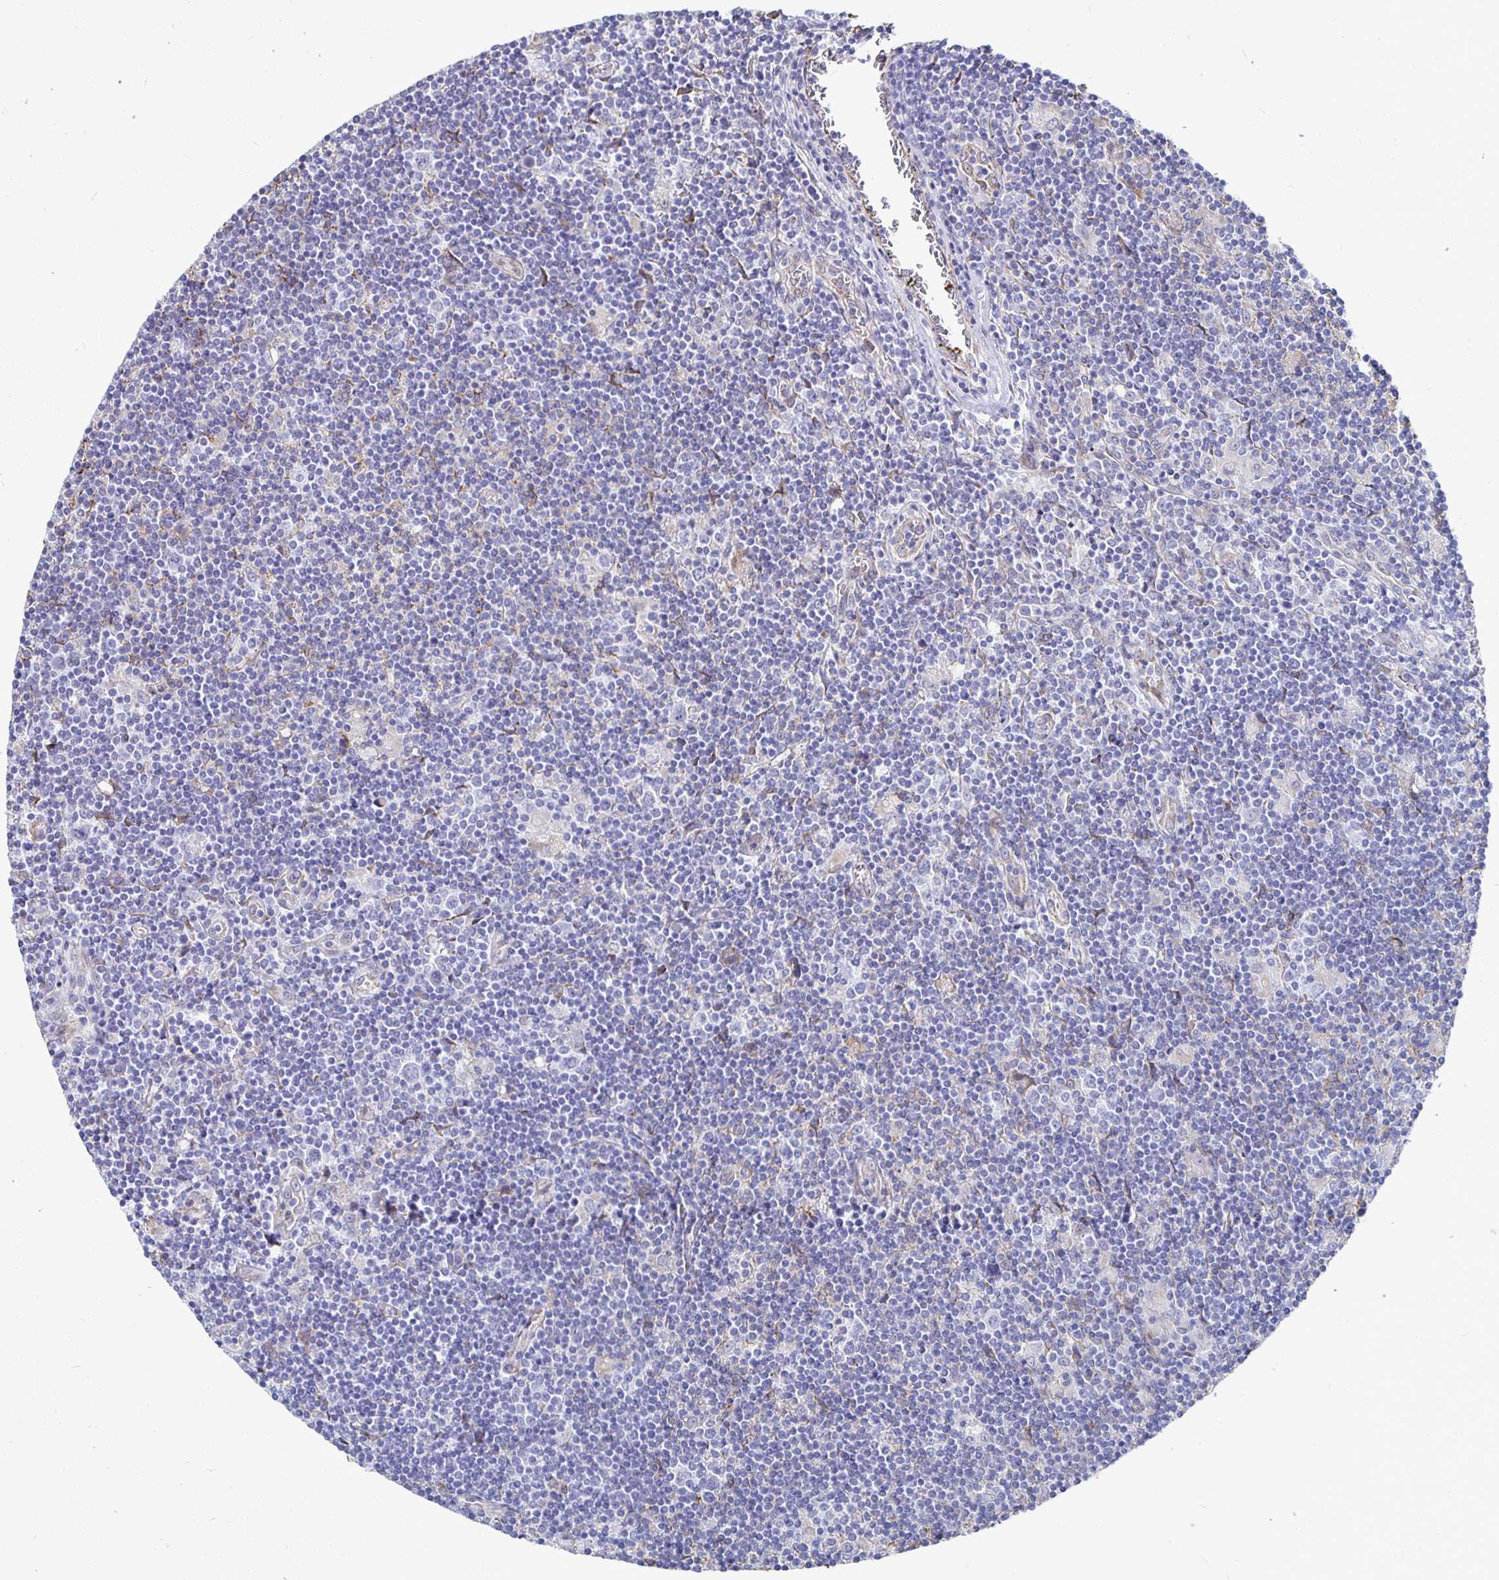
{"staining": {"intensity": "negative", "quantity": "none", "location": "none"}, "tissue": "lymphoma", "cell_type": "Tumor cells", "image_type": "cancer", "snomed": [{"axis": "morphology", "description": "Hodgkin's disease, NOS"}, {"axis": "topography", "description": "Lymph node"}], "caption": "High magnification brightfield microscopy of lymphoma stained with DAB (3,3'-diaminobenzidine) (brown) and counterstained with hematoxylin (blue): tumor cells show no significant expression.", "gene": "DNAI2", "patient": {"sex": "male", "age": 40}}